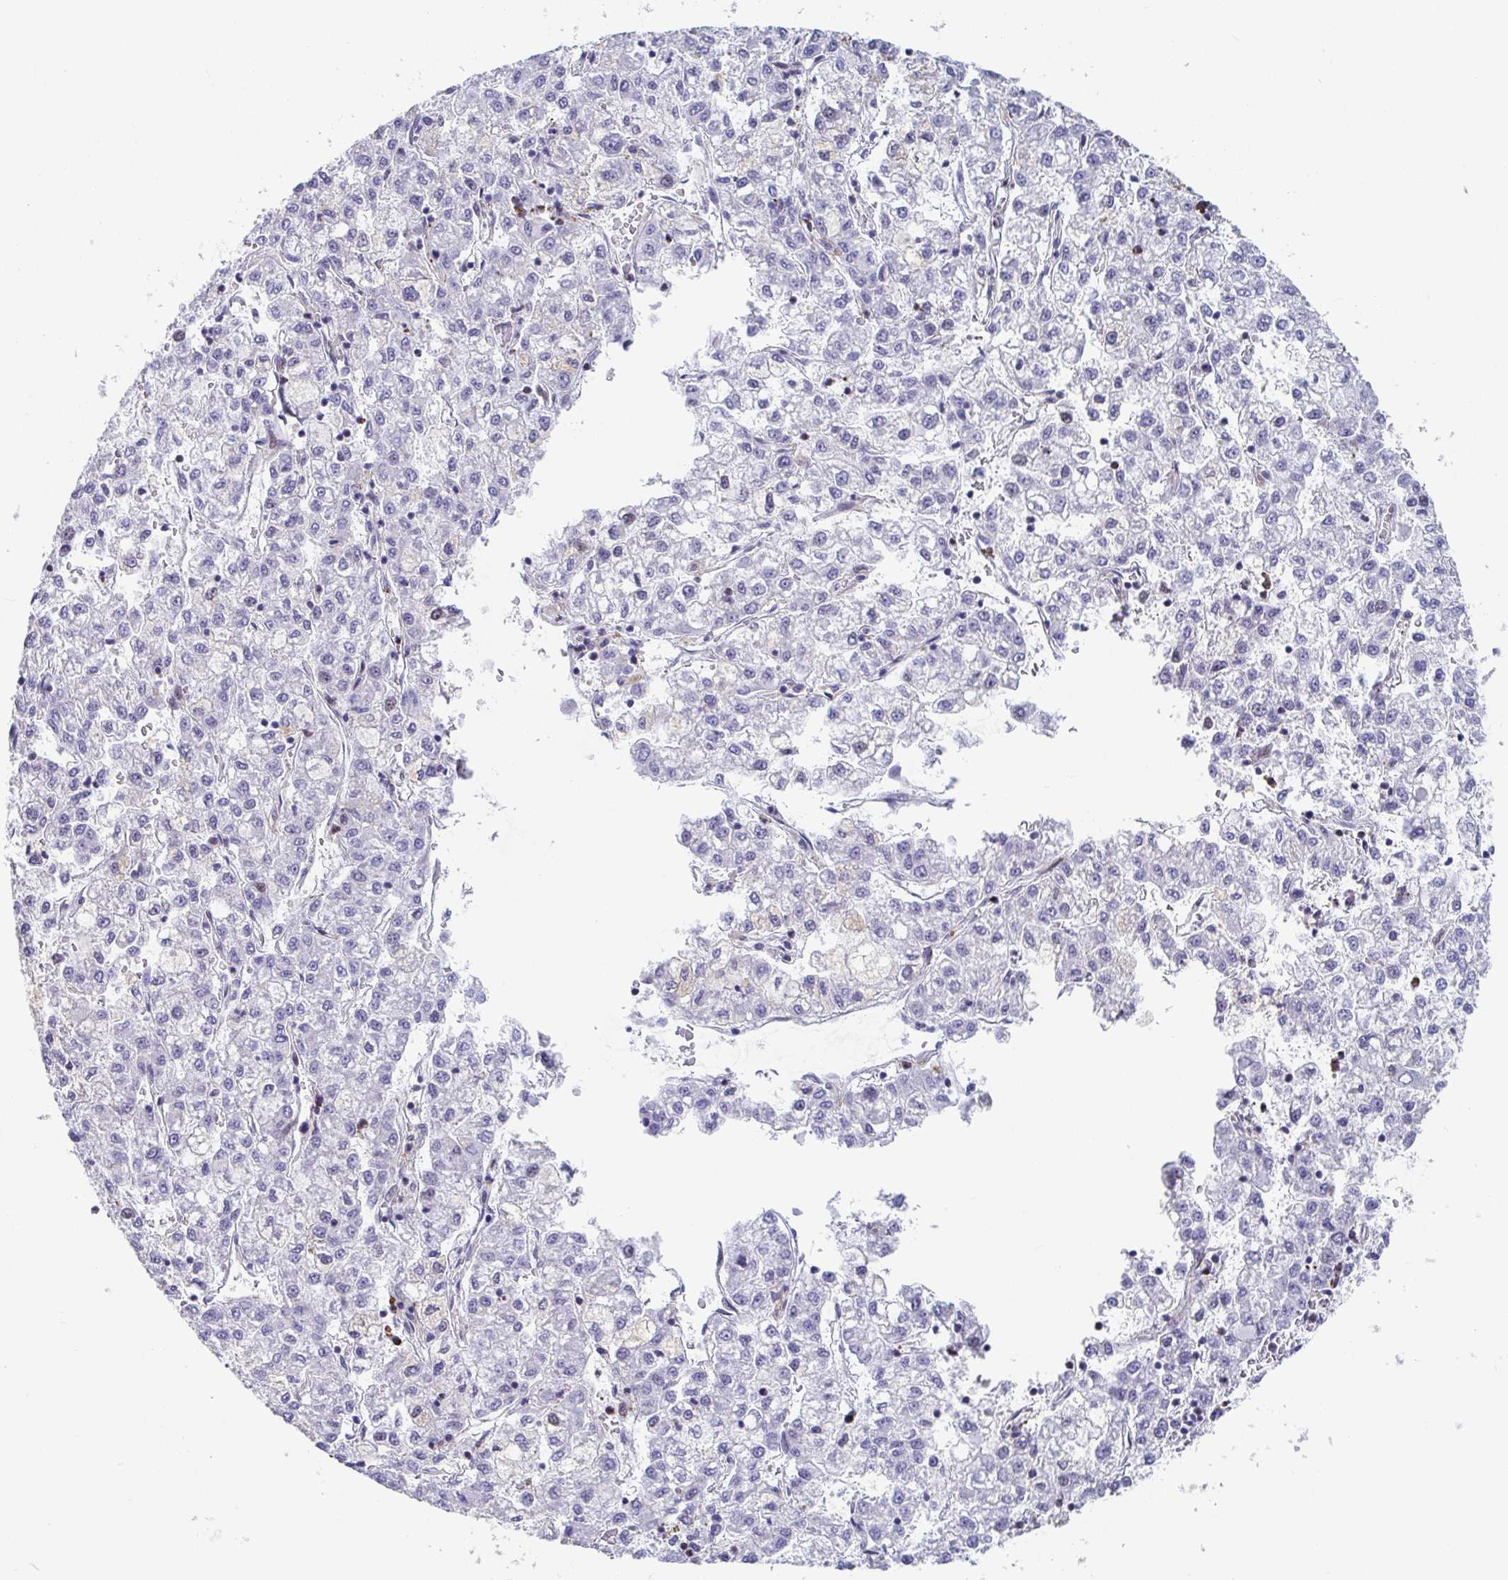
{"staining": {"intensity": "negative", "quantity": "none", "location": "none"}, "tissue": "liver cancer", "cell_type": "Tumor cells", "image_type": "cancer", "snomed": [{"axis": "morphology", "description": "Carcinoma, Hepatocellular, NOS"}, {"axis": "topography", "description": "Liver"}], "caption": "Tumor cells are negative for protein expression in human liver hepatocellular carcinoma.", "gene": "WDR72", "patient": {"sex": "male", "age": 40}}